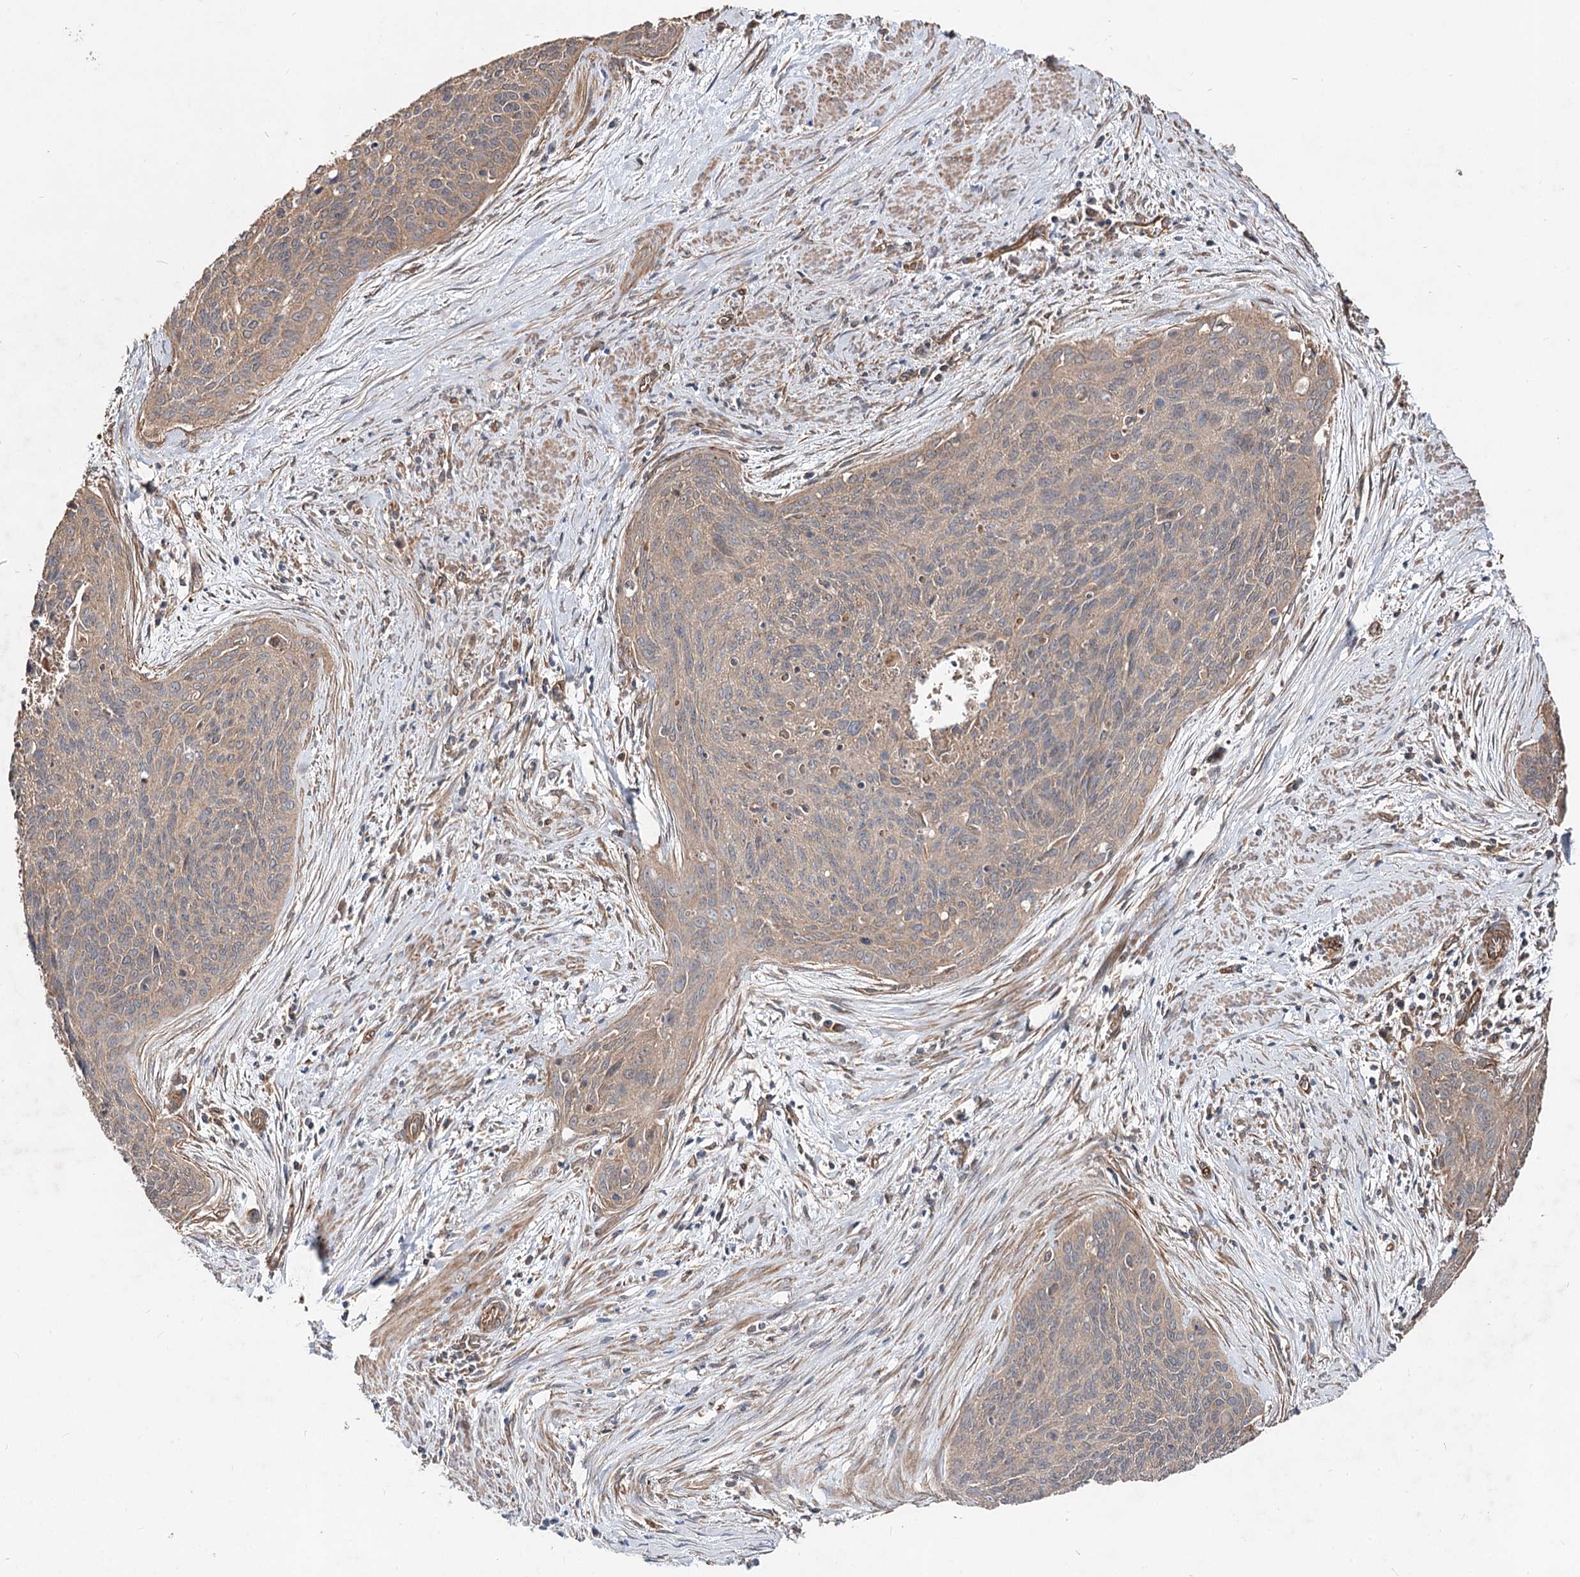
{"staining": {"intensity": "weak", "quantity": "25%-75%", "location": "cytoplasmic/membranous"}, "tissue": "cervical cancer", "cell_type": "Tumor cells", "image_type": "cancer", "snomed": [{"axis": "morphology", "description": "Squamous cell carcinoma, NOS"}, {"axis": "topography", "description": "Cervix"}], "caption": "Immunohistochemistry (IHC) of cervical squamous cell carcinoma shows low levels of weak cytoplasmic/membranous expression in about 25%-75% of tumor cells.", "gene": "SPART", "patient": {"sex": "female", "age": 55}}